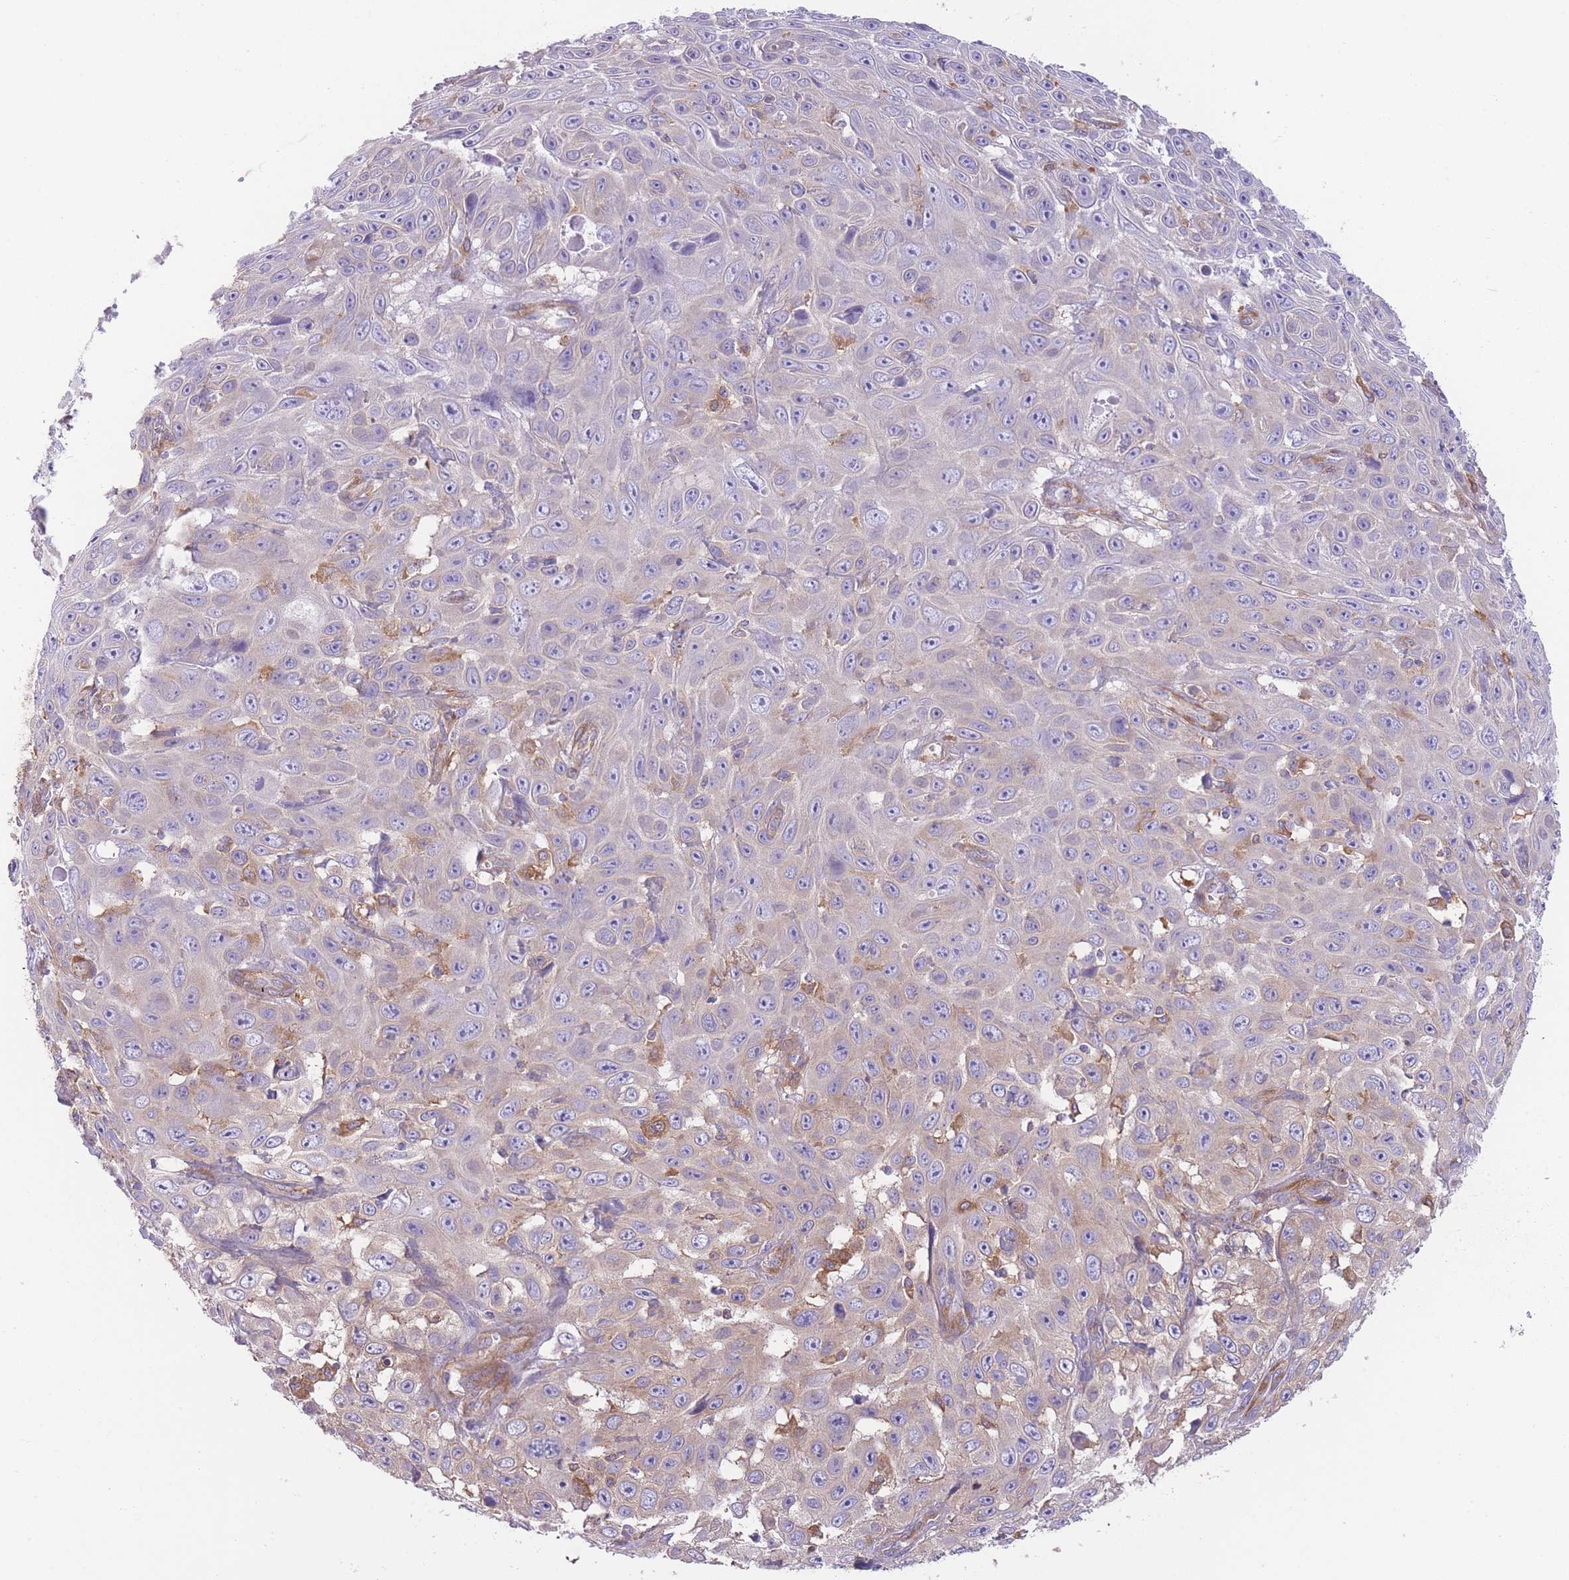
{"staining": {"intensity": "negative", "quantity": "none", "location": "none"}, "tissue": "skin cancer", "cell_type": "Tumor cells", "image_type": "cancer", "snomed": [{"axis": "morphology", "description": "Squamous cell carcinoma, NOS"}, {"axis": "topography", "description": "Skin"}], "caption": "Micrograph shows no significant protein positivity in tumor cells of skin cancer.", "gene": "PRKAR1A", "patient": {"sex": "male", "age": 82}}